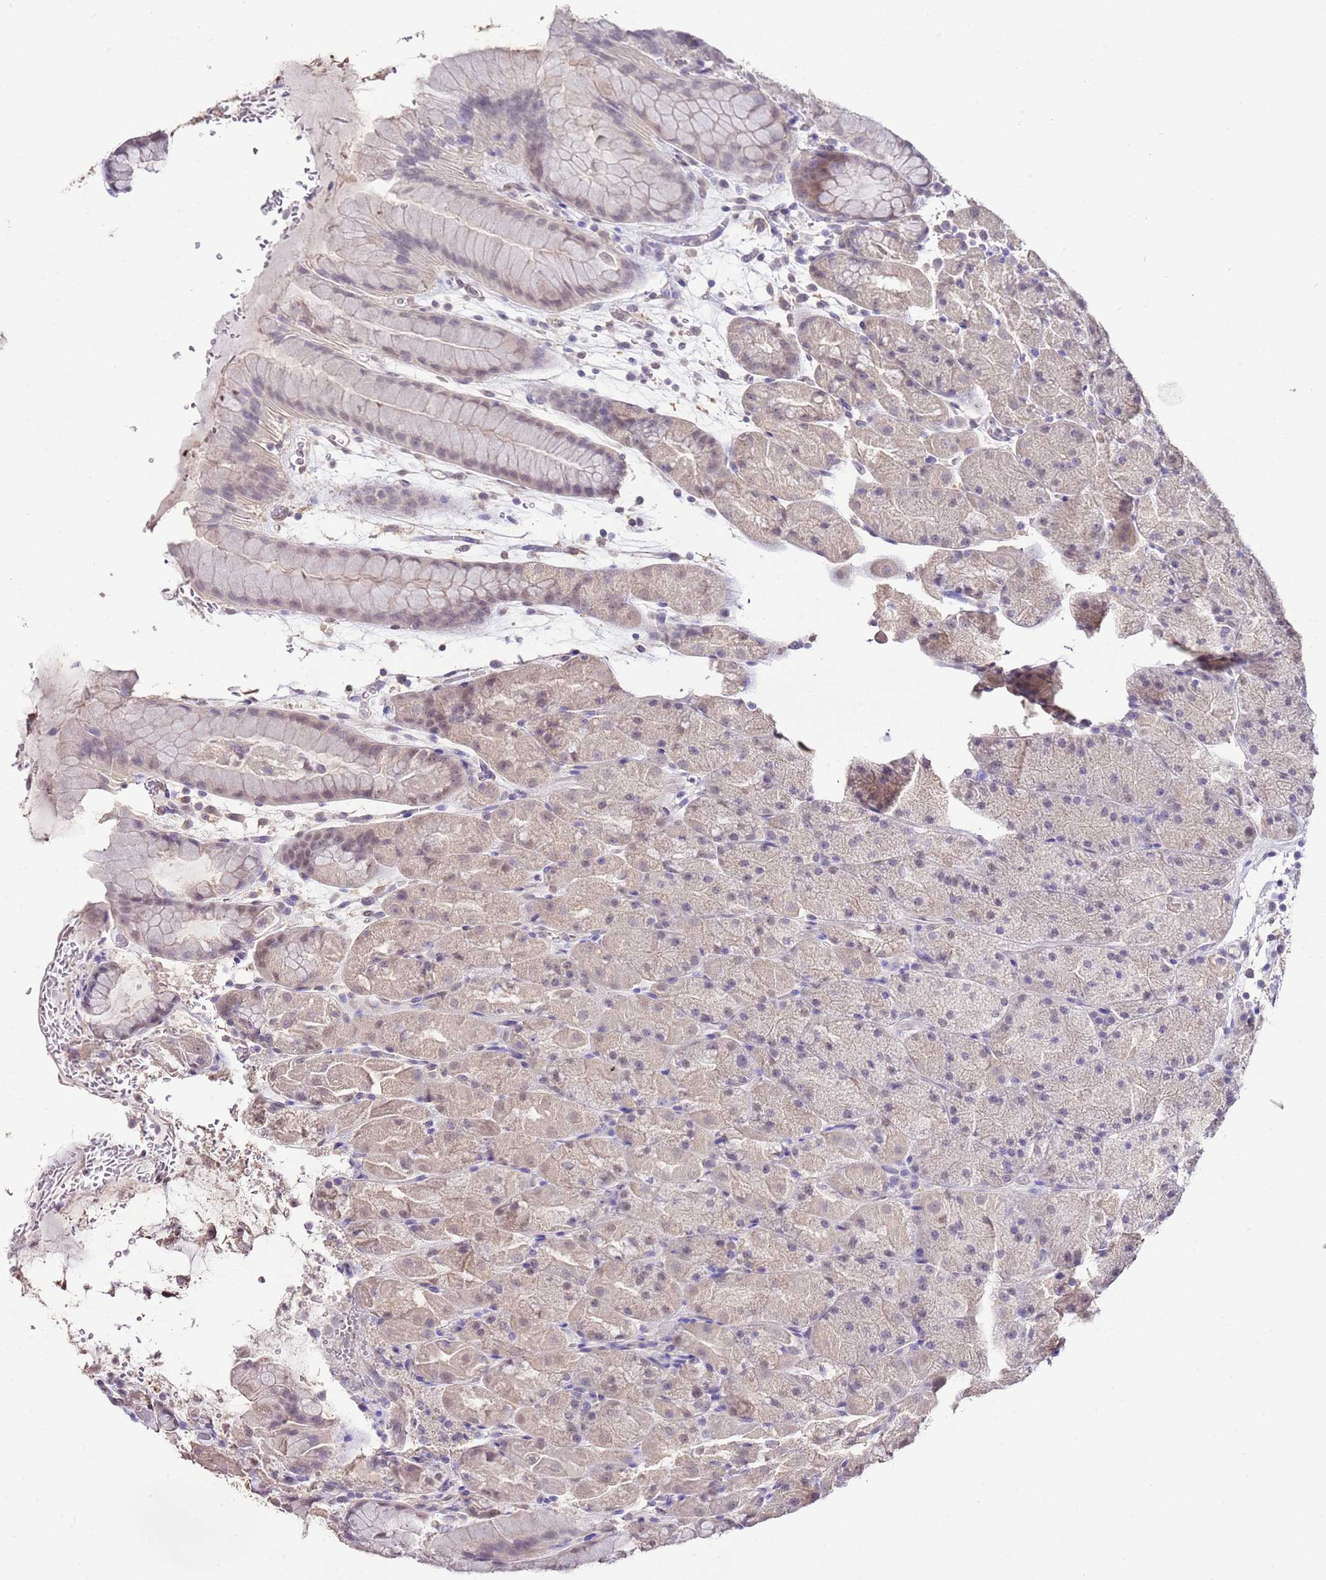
{"staining": {"intensity": "weak", "quantity": "25%-75%", "location": "cytoplasmic/membranous,nuclear"}, "tissue": "stomach", "cell_type": "Glandular cells", "image_type": "normal", "snomed": [{"axis": "morphology", "description": "Normal tissue, NOS"}, {"axis": "topography", "description": "Stomach, upper"}, {"axis": "topography", "description": "Stomach, lower"}], "caption": "Protein analysis of benign stomach displays weak cytoplasmic/membranous,nuclear staining in approximately 25%-75% of glandular cells. The staining is performed using DAB brown chromogen to label protein expression. The nuclei are counter-stained blue using hematoxylin.", "gene": "IZUMO4", "patient": {"sex": "male", "age": 67}}